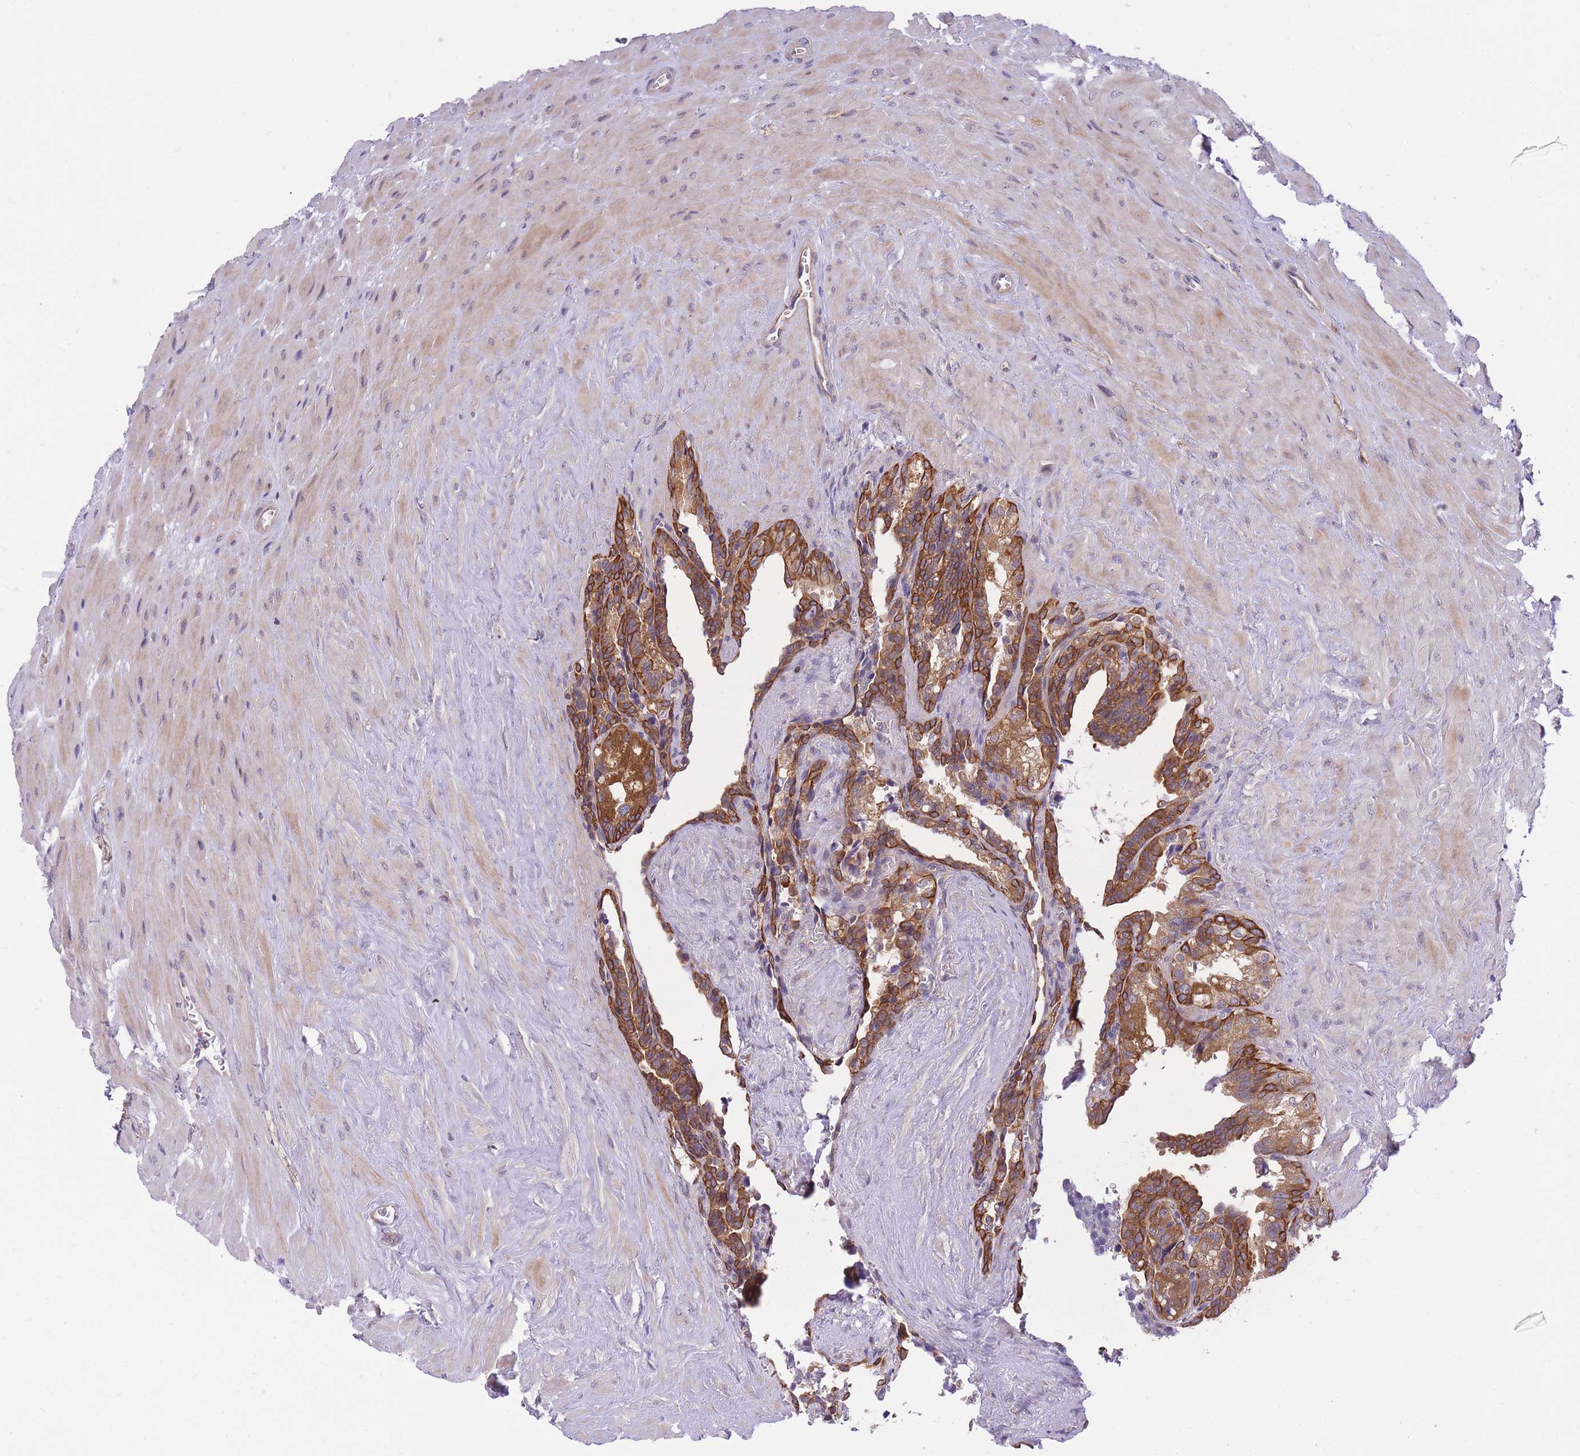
{"staining": {"intensity": "strong", "quantity": ">75%", "location": "cytoplasmic/membranous"}, "tissue": "seminal vesicle", "cell_type": "Glandular cells", "image_type": "normal", "snomed": [{"axis": "morphology", "description": "Normal tissue, NOS"}, {"axis": "topography", "description": "Seminal veicle"}], "caption": "A high amount of strong cytoplasmic/membranous staining is identified in about >75% of glandular cells in benign seminal vesicle.", "gene": "EIF2B2", "patient": {"sex": "male", "age": 68}}